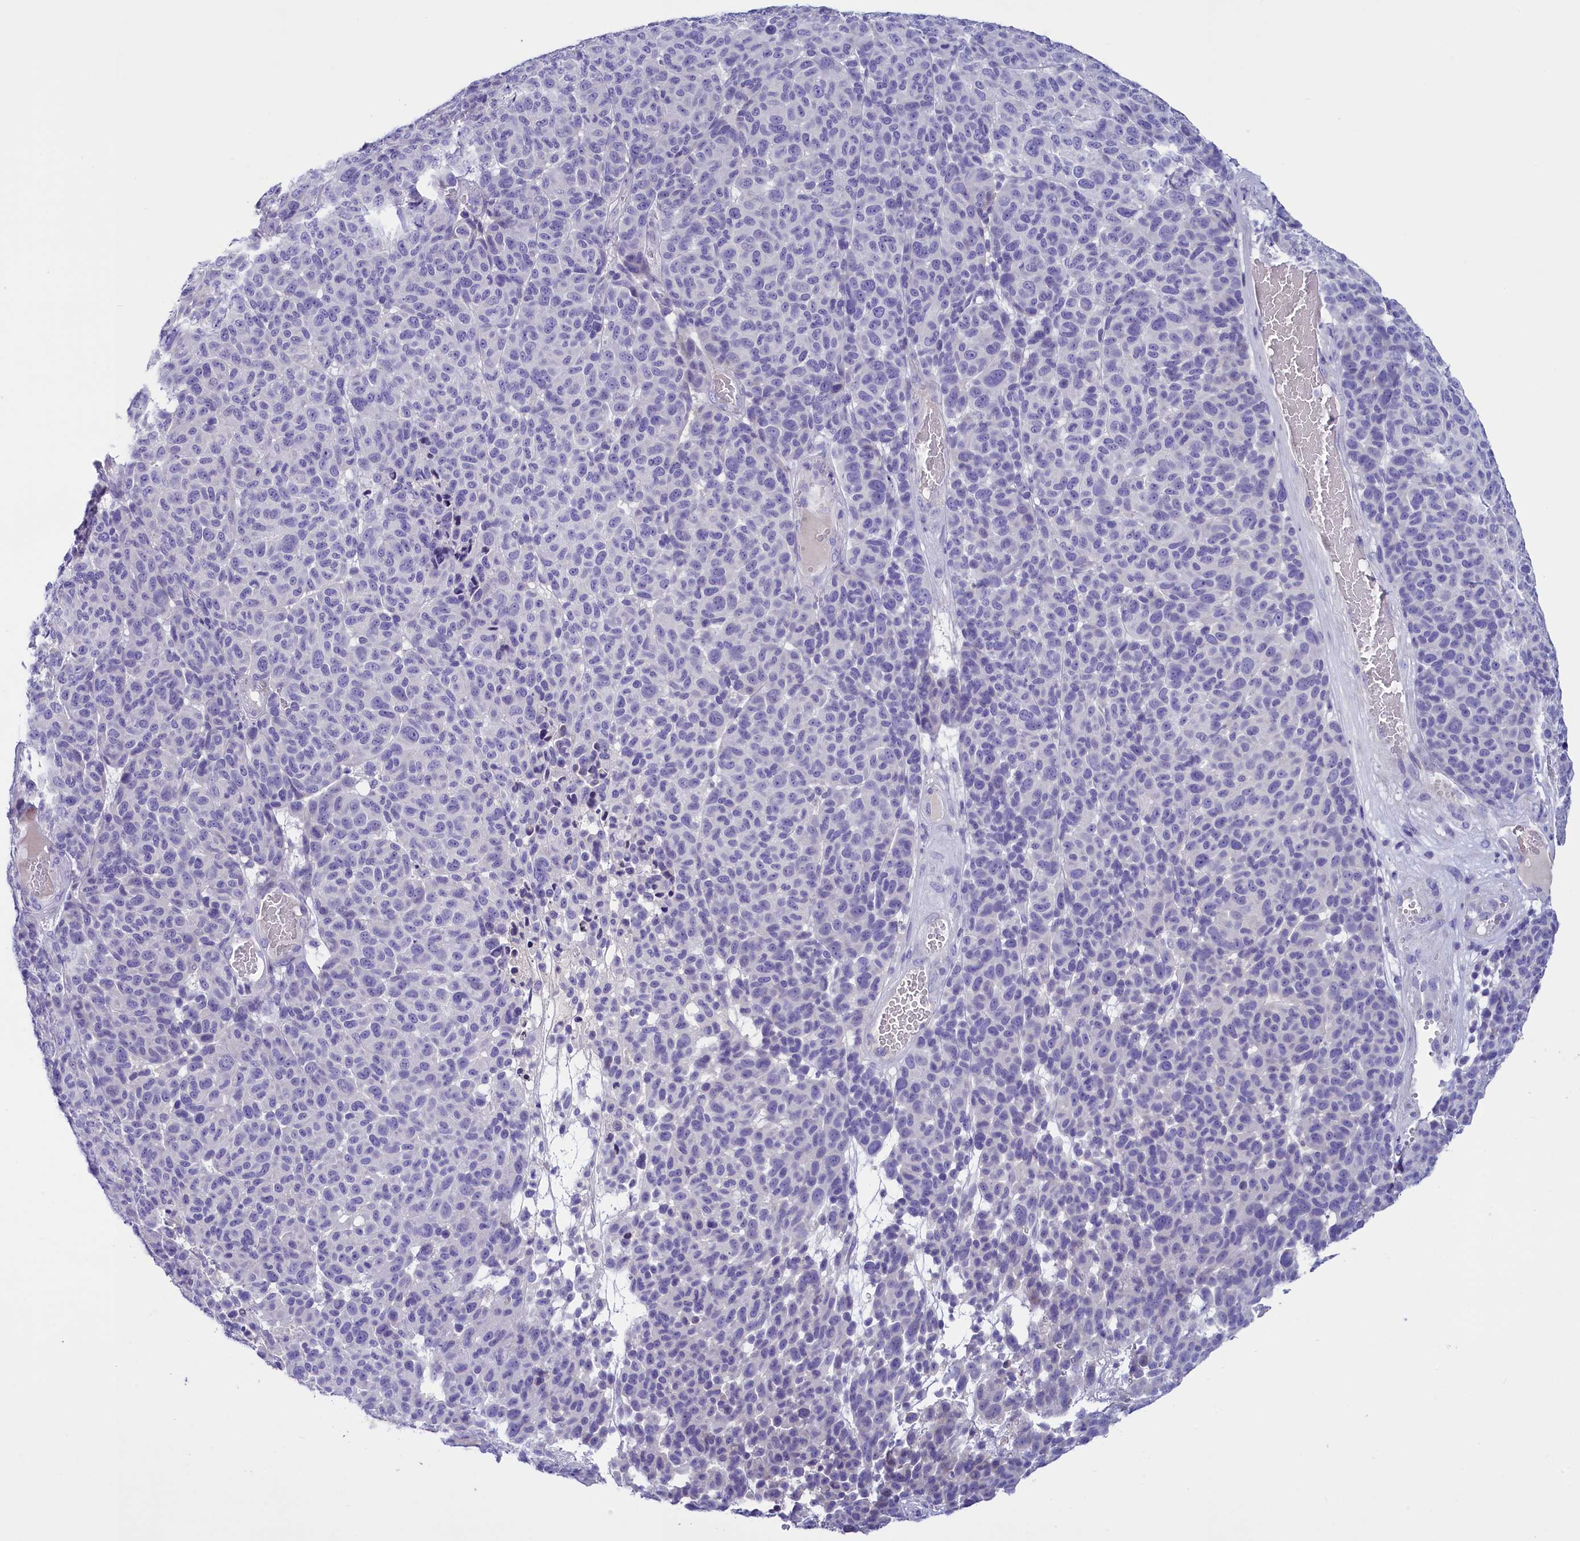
{"staining": {"intensity": "negative", "quantity": "none", "location": "none"}, "tissue": "melanoma", "cell_type": "Tumor cells", "image_type": "cancer", "snomed": [{"axis": "morphology", "description": "Malignant melanoma, NOS"}, {"axis": "topography", "description": "Skin"}], "caption": "Malignant melanoma was stained to show a protein in brown. There is no significant positivity in tumor cells.", "gene": "RTTN", "patient": {"sex": "male", "age": 49}}